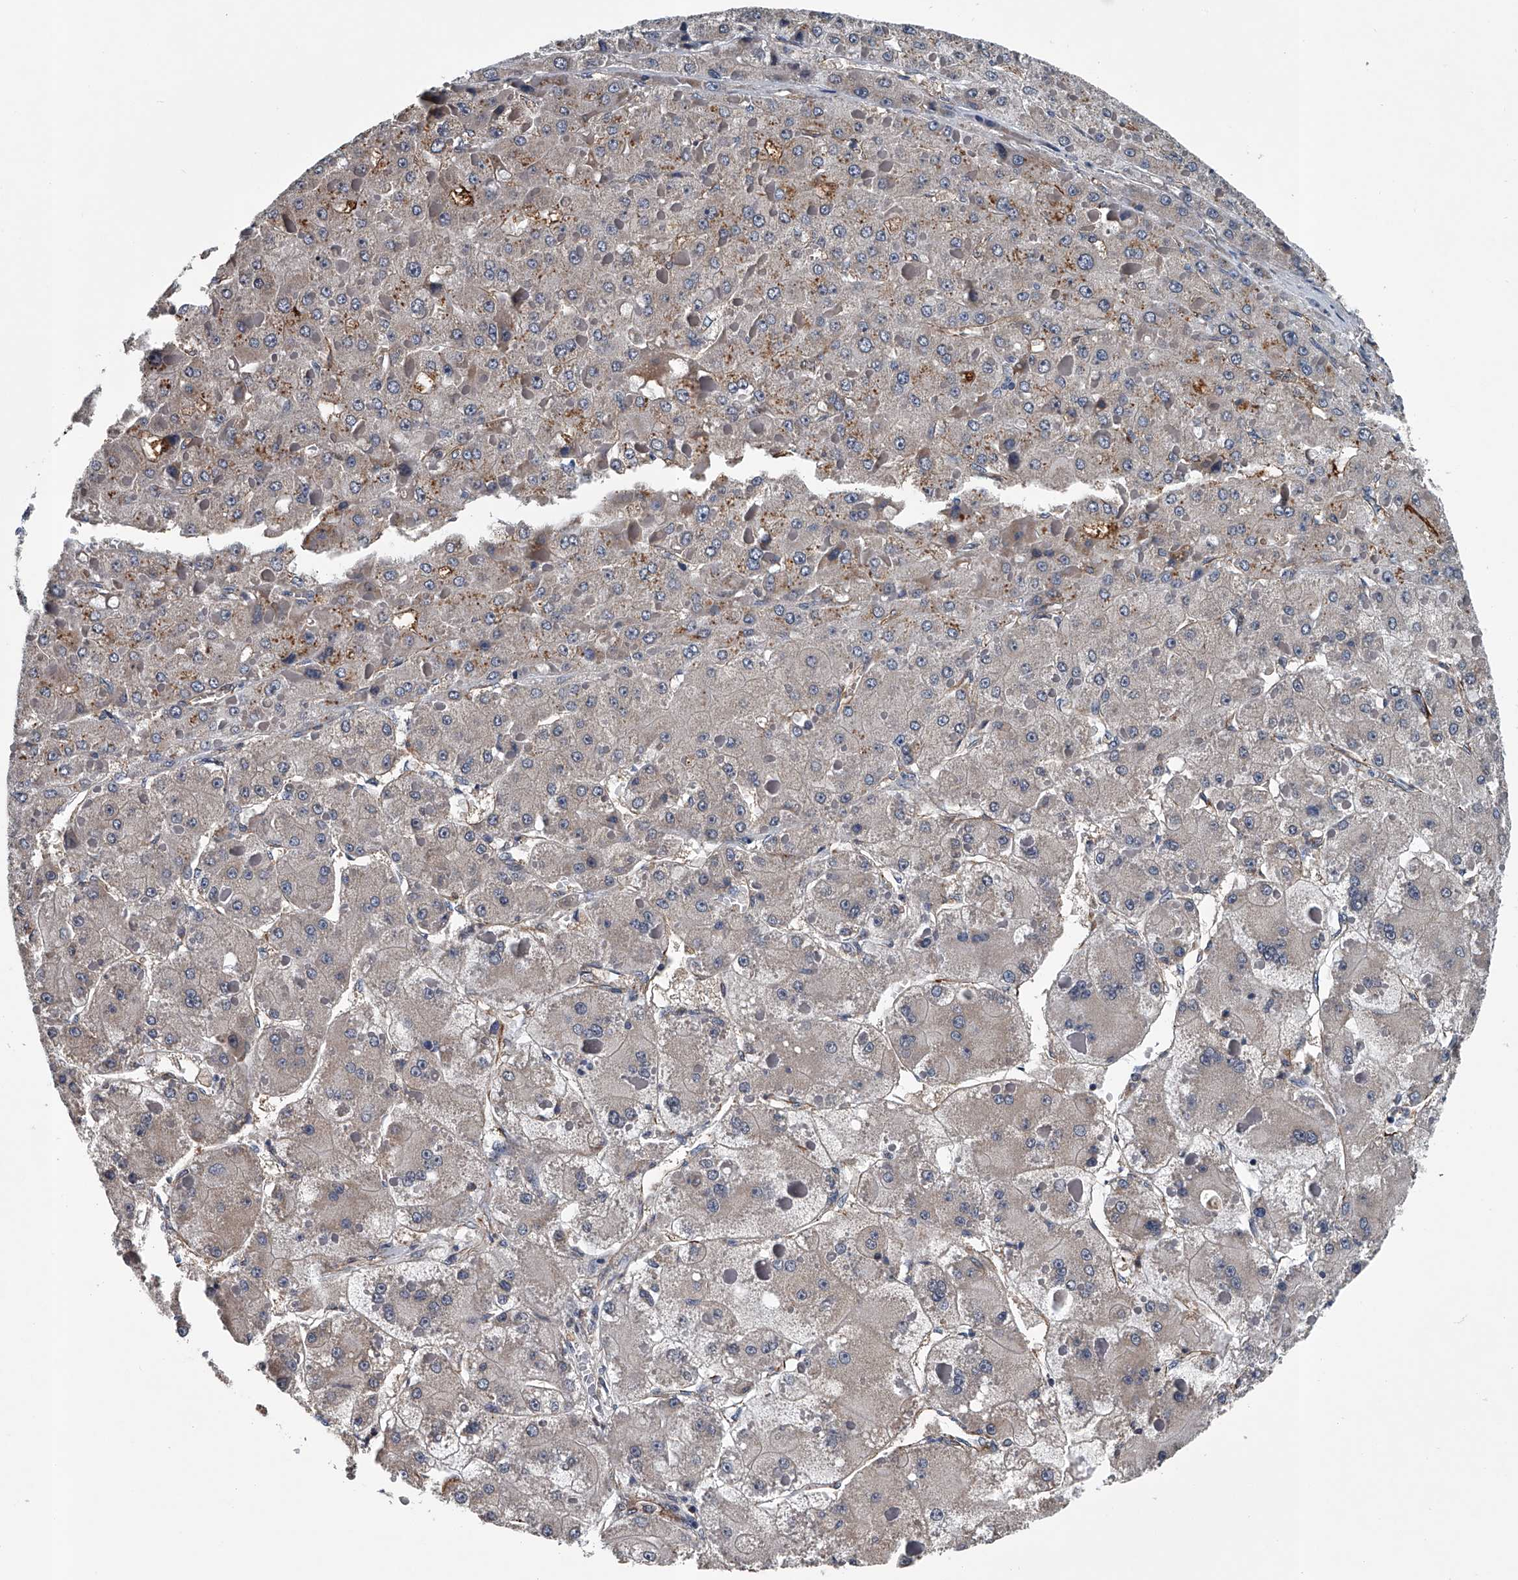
{"staining": {"intensity": "weak", "quantity": "<25%", "location": "cytoplasmic/membranous"}, "tissue": "liver cancer", "cell_type": "Tumor cells", "image_type": "cancer", "snomed": [{"axis": "morphology", "description": "Carcinoma, Hepatocellular, NOS"}, {"axis": "topography", "description": "Liver"}], "caption": "The micrograph exhibits no significant expression in tumor cells of liver cancer (hepatocellular carcinoma).", "gene": "LDLRAD2", "patient": {"sex": "female", "age": 73}}